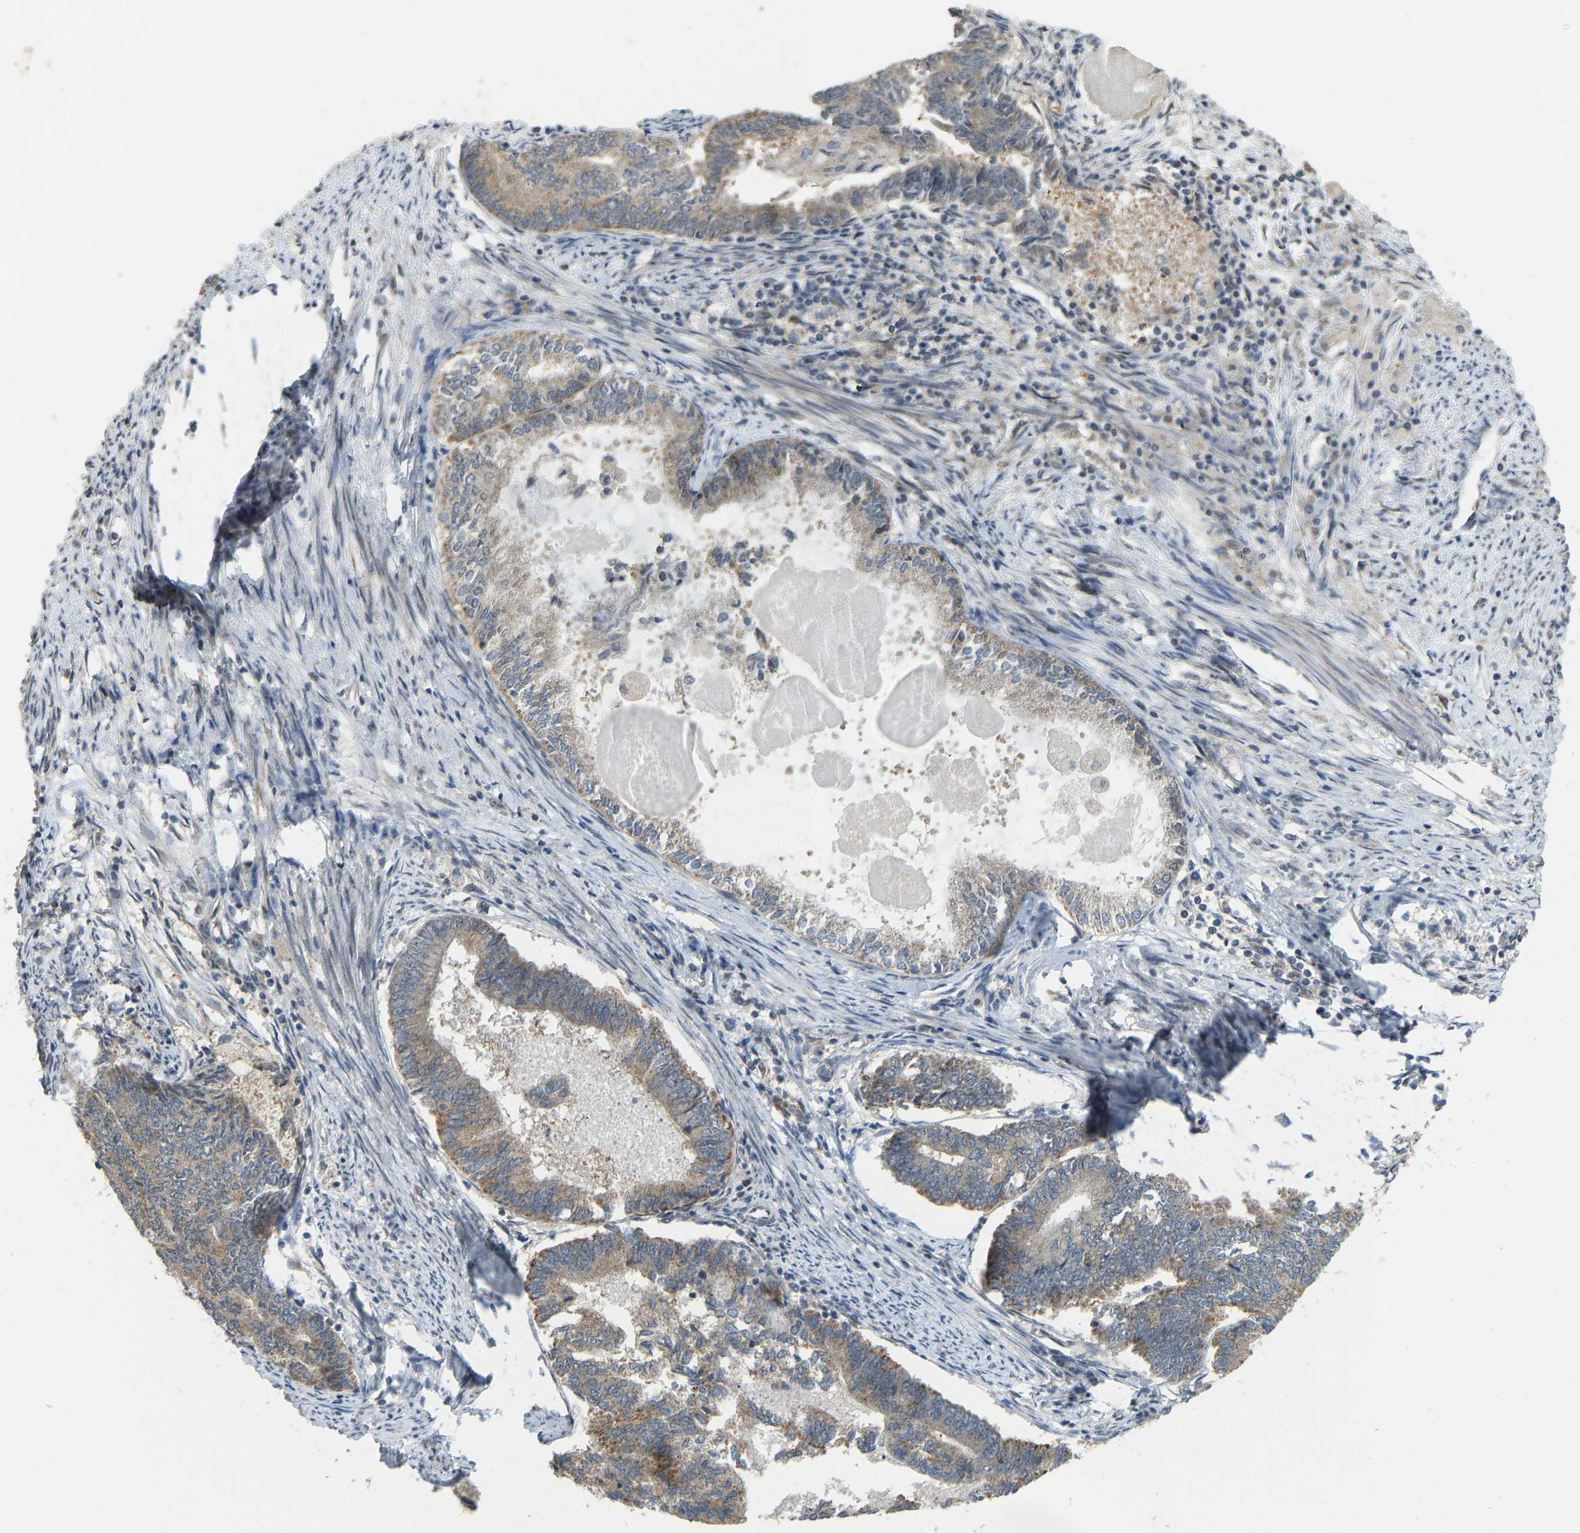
{"staining": {"intensity": "moderate", "quantity": ">75%", "location": "cytoplasmic/membranous"}, "tissue": "endometrial cancer", "cell_type": "Tumor cells", "image_type": "cancer", "snomed": [{"axis": "morphology", "description": "Adenocarcinoma, NOS"}, {"axis": "topography", "description": "Endometrium"}], "caption": "Moderate cytoplasmic/membranous positivity is present in about >75% of tumor cells in endometrial cancer (adenocarcinoma). (Brightfield microscopy of DAB IHC at high magnification).", "gene": "ACADS", "patient": {"sex": "female", "age": 86}}